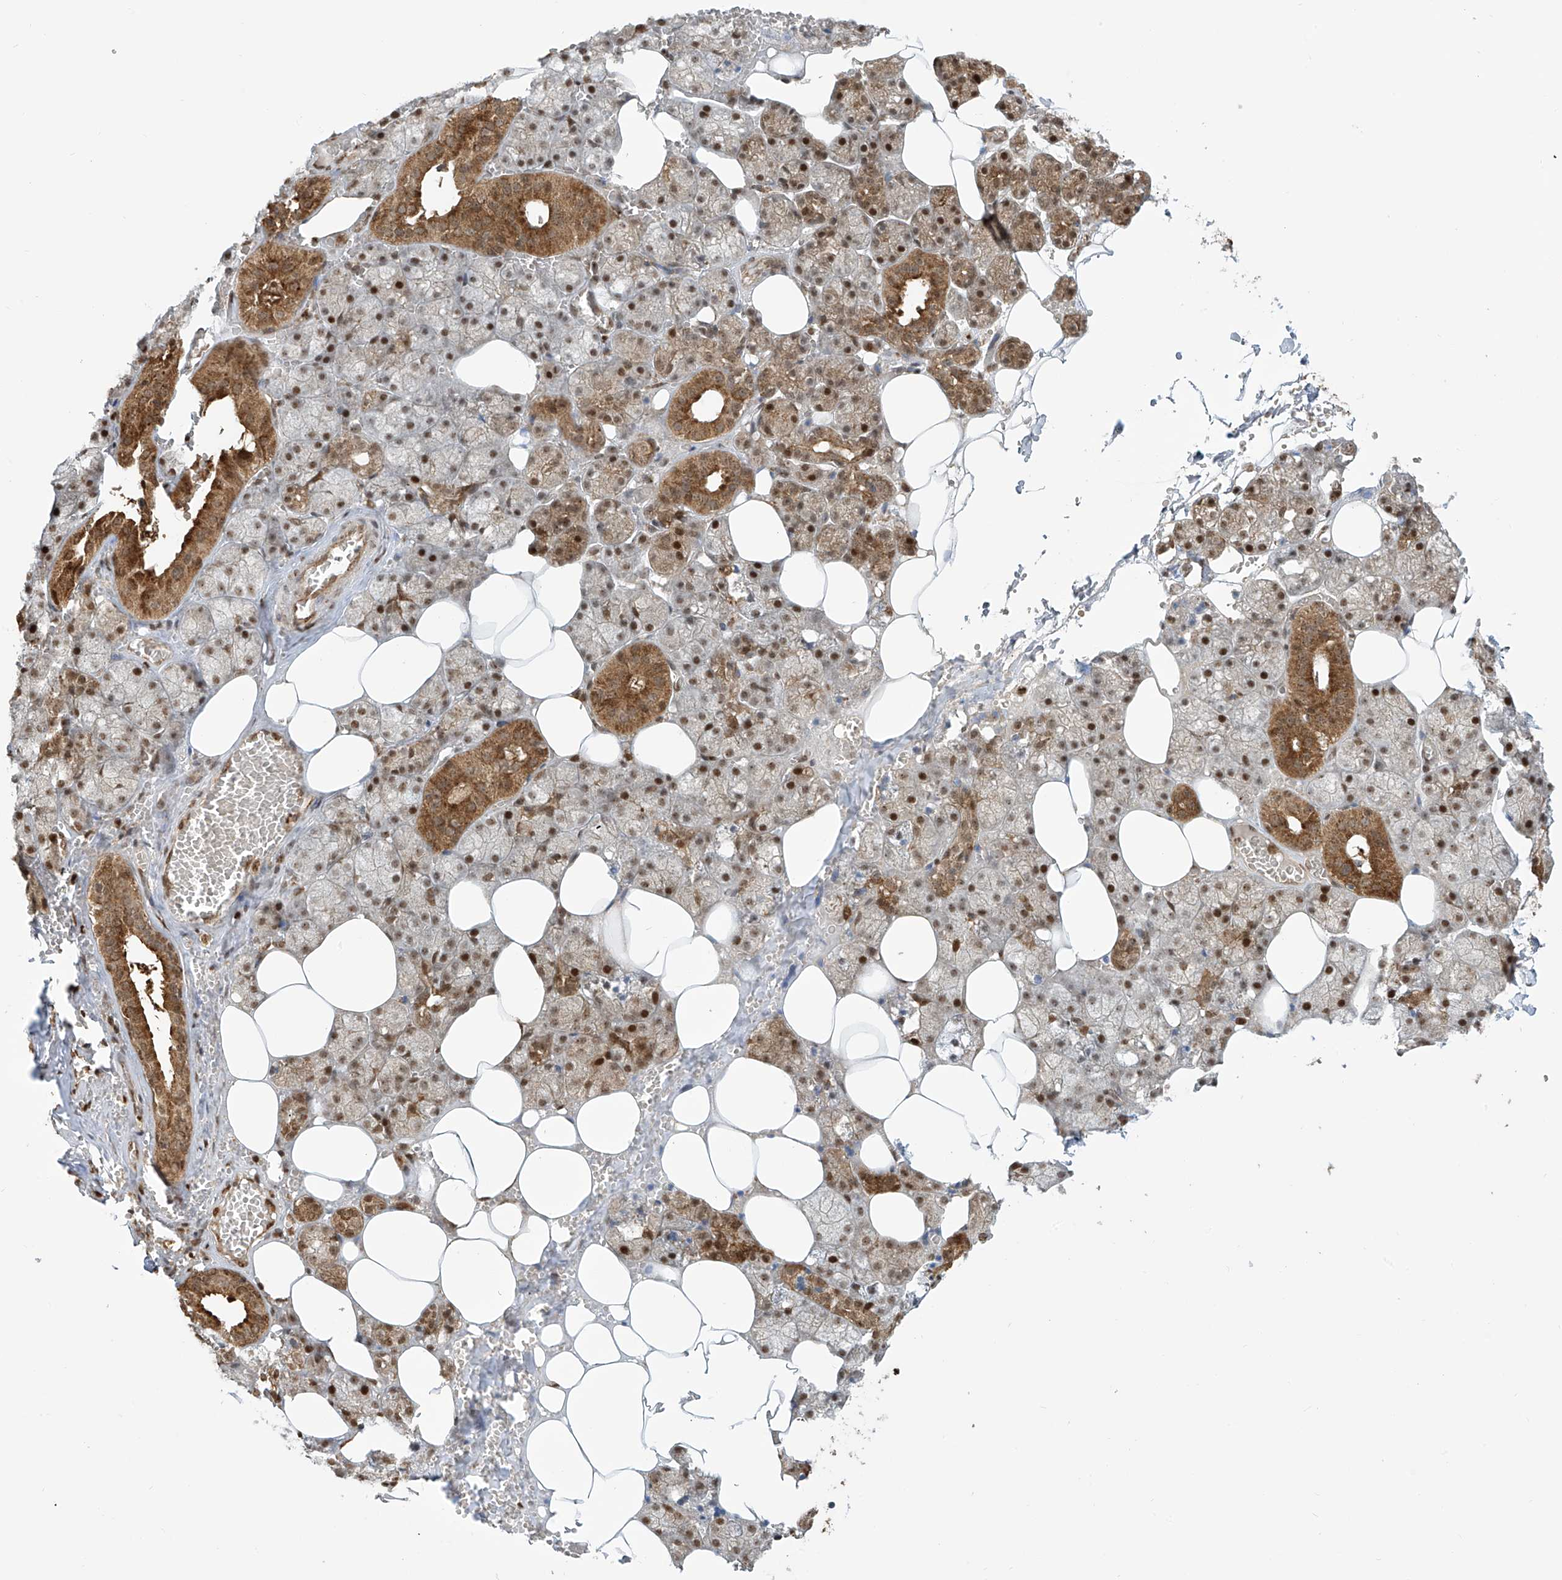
{"staining": {"intensity": "moderate", "quantity": ">75%", "location": "cytoplasmic/membranous,nuclear"}, "tissue": "salivary gland", "cell_type": "Glandular cells", "image_type": "normal", "snomed": [{"axis": "morphology", "description": "Normal tissue, NOS"}, {"axis": "topography", "description": "Salivary gland"}], "caption": "Human salivary gland stained with a brown dye displays moderate cytoplasmic/membranous,nuclear positive staining in approximately >75% of glandular cells.", "gene": "VMP1", "patient": {"sex": "male", "age": 62}}